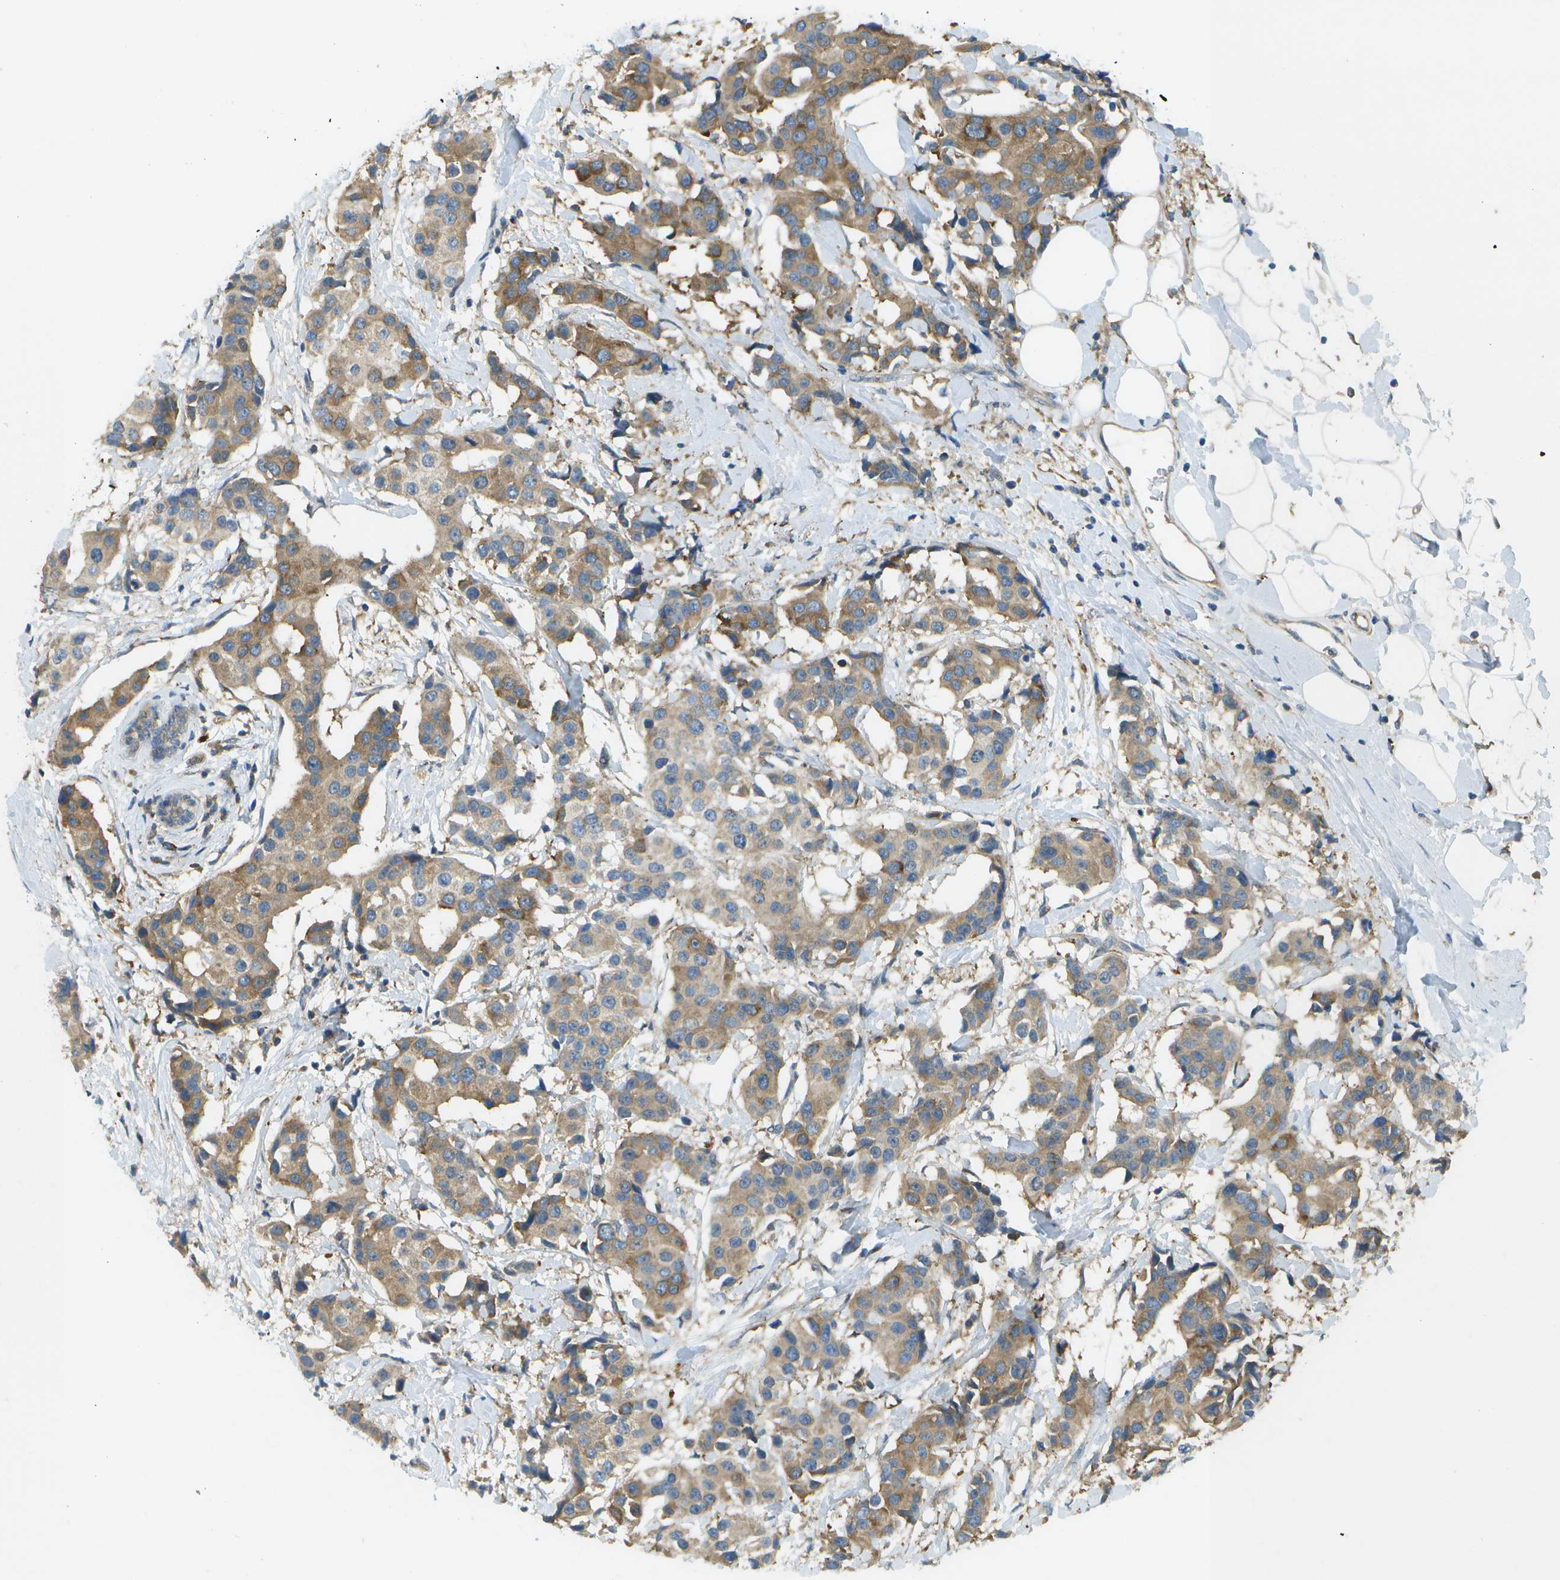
{"staining": {"intensity": "moderate", "quantity": ">75%", "location": "cytoplasmic/membranous"}, "tissue": "breast cancer", "cell_type": "Tumor cells", "image_type": "cancer", "snomed": [{"axis": "morphology", "description": "Normal tissue, NOS"}, {"axis": "morphology", "description": "Duct carcinoma"}, {"axis": "topography", "description": "Breast"}], "caption": "Immunohistochemistry micrograph of neoplastic tissue: invasive ductal carcinoma (breast) stained using immunohistochemistry exhibits medium levels of moderate protein expression localized specifically in the cytoplasmic/membranous of tumor cells, appearing as a cytoplasmic/membranous brown color.", "gene": "WNK2", "patient": {"sex": "female", "age": 39}}